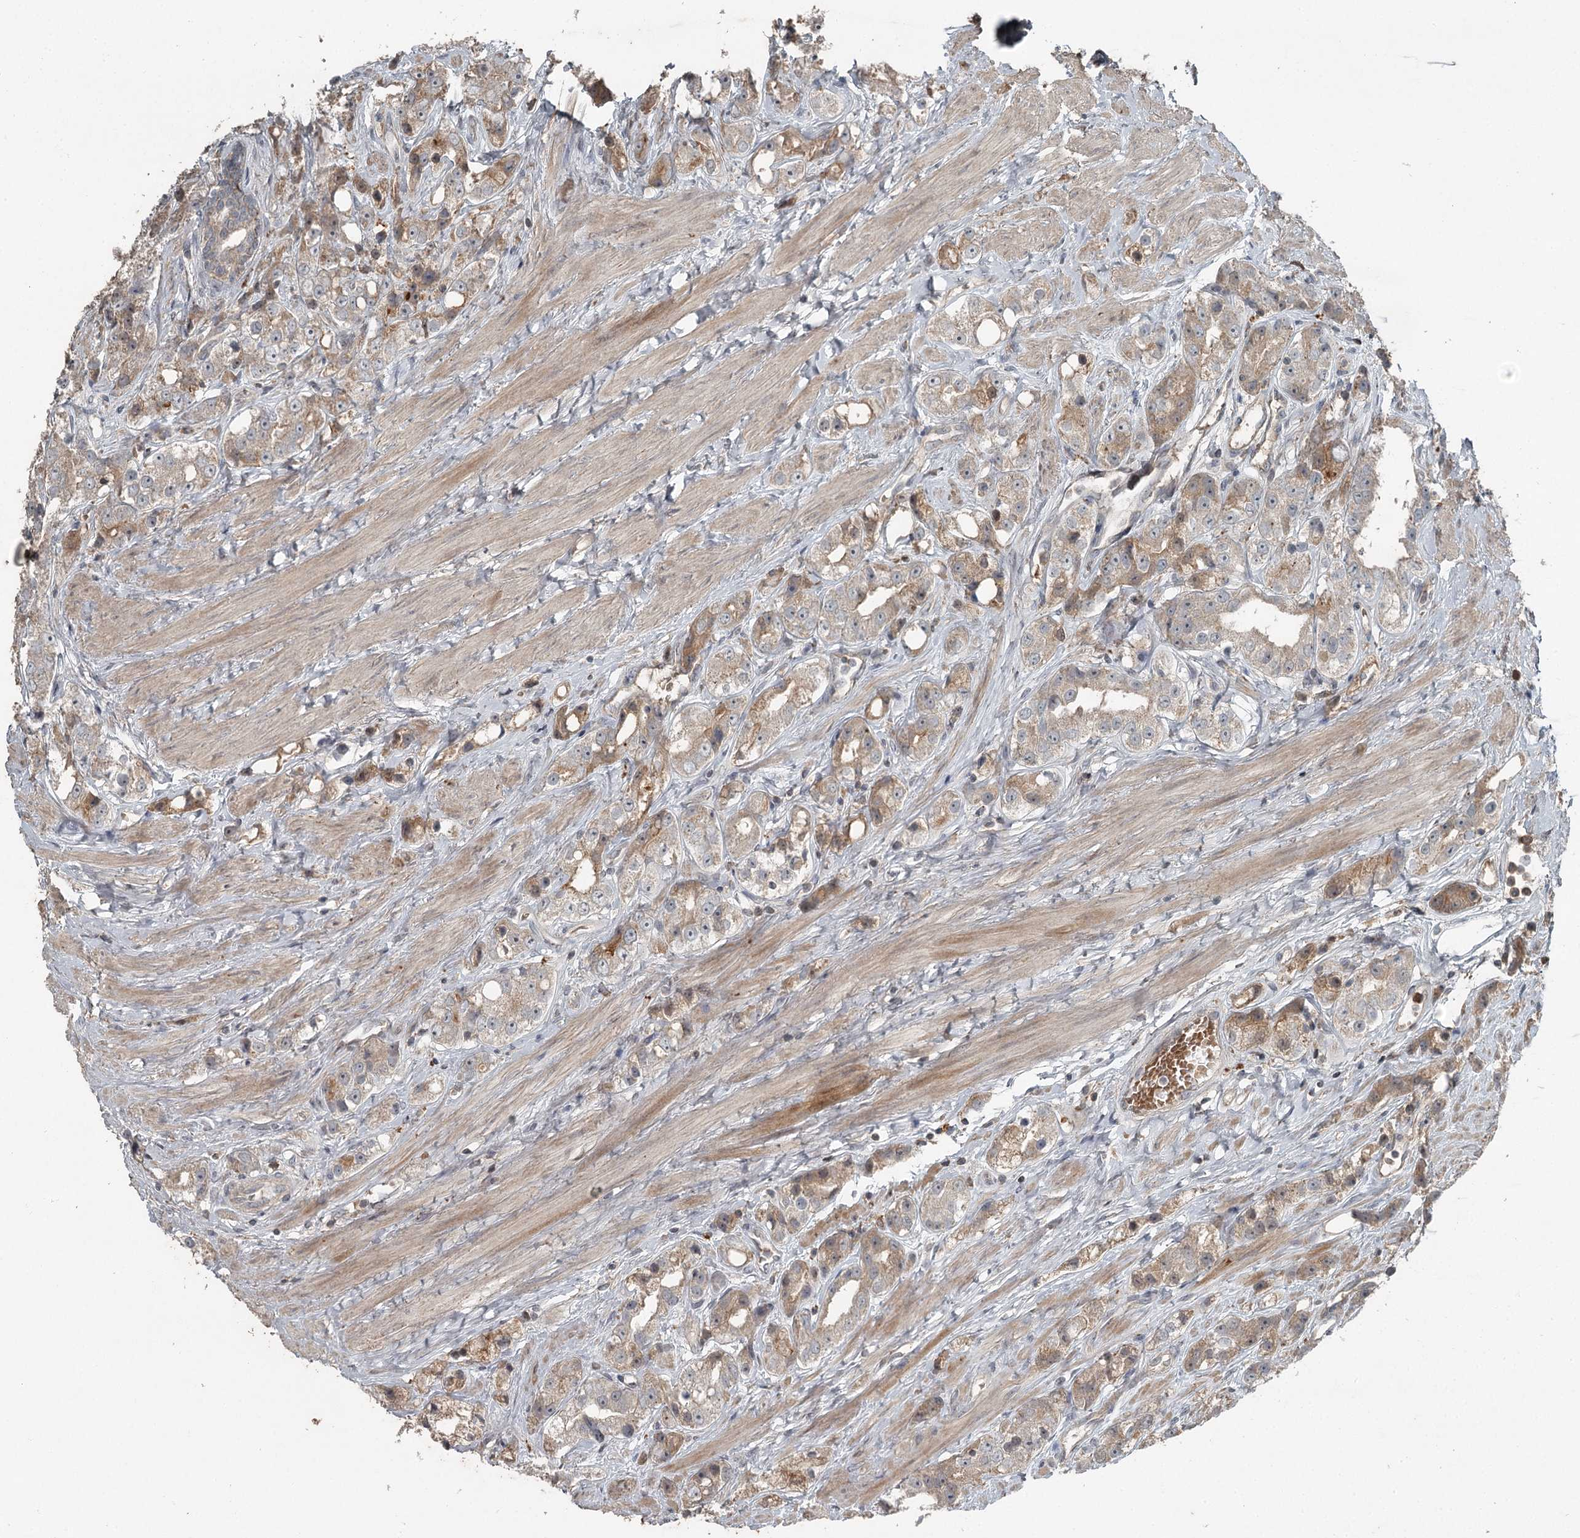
{"staining": {"intensity": "weak", "quantity": "25%-75%", "location": "cytoplasmic/membranous"}, "tissue": "prostate cancer", "cell_type": "Tumor cells", "image_type": "cancer", "snomed": [{"axis": "morphology", "description": "Adenocarcinoma, NOS"}, {"axis": "topography", "description": "Prostate"}], "caption": "Immunohistochemistry (IHC) (DAB (3,3'-diaminobenzidine)) staining of adenocarcinoma (prostate) shows weak cytoplasmic/membranous protein staining in approximately 25%-75% of tumor cells.", "gene": "SLC39A8", "patient": {"sex": "male", "age": 79}}